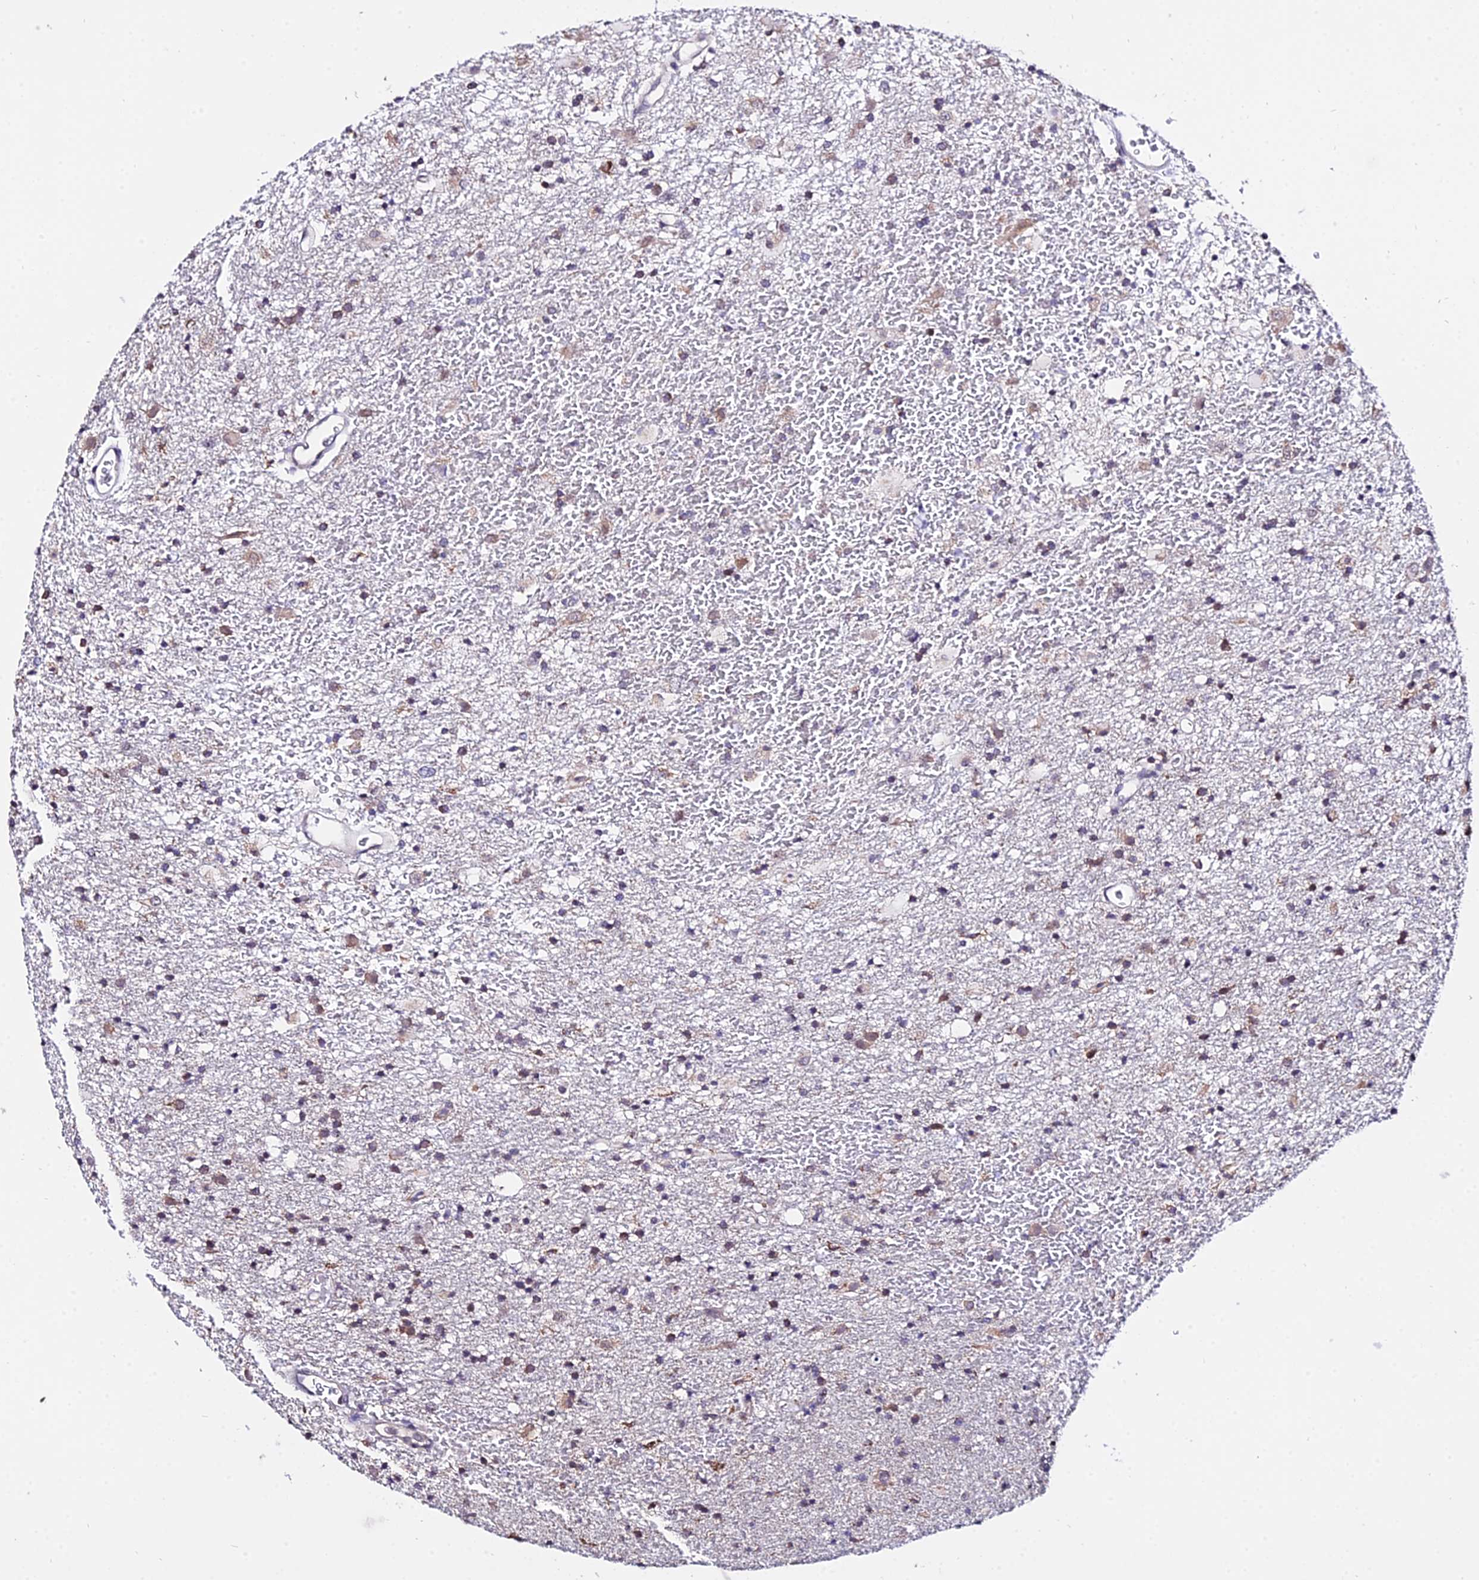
{"staining": {"intensity": "negative", "quantity": "none", "location": "none"}, "tissue": "glioma", "cell_type": "Tumor cells", "image_type": "cancer", "snomed": [{"axis": "morphology", "description": "Glioma, malignant, Low grade"}, {"axis": "topography", "description": "Brain"}], "caption": "IHC of human glioma exhibits no expression in tumor cells.", "gene": "POLR2I", "patient": {"sex": "male", "age": 65}}